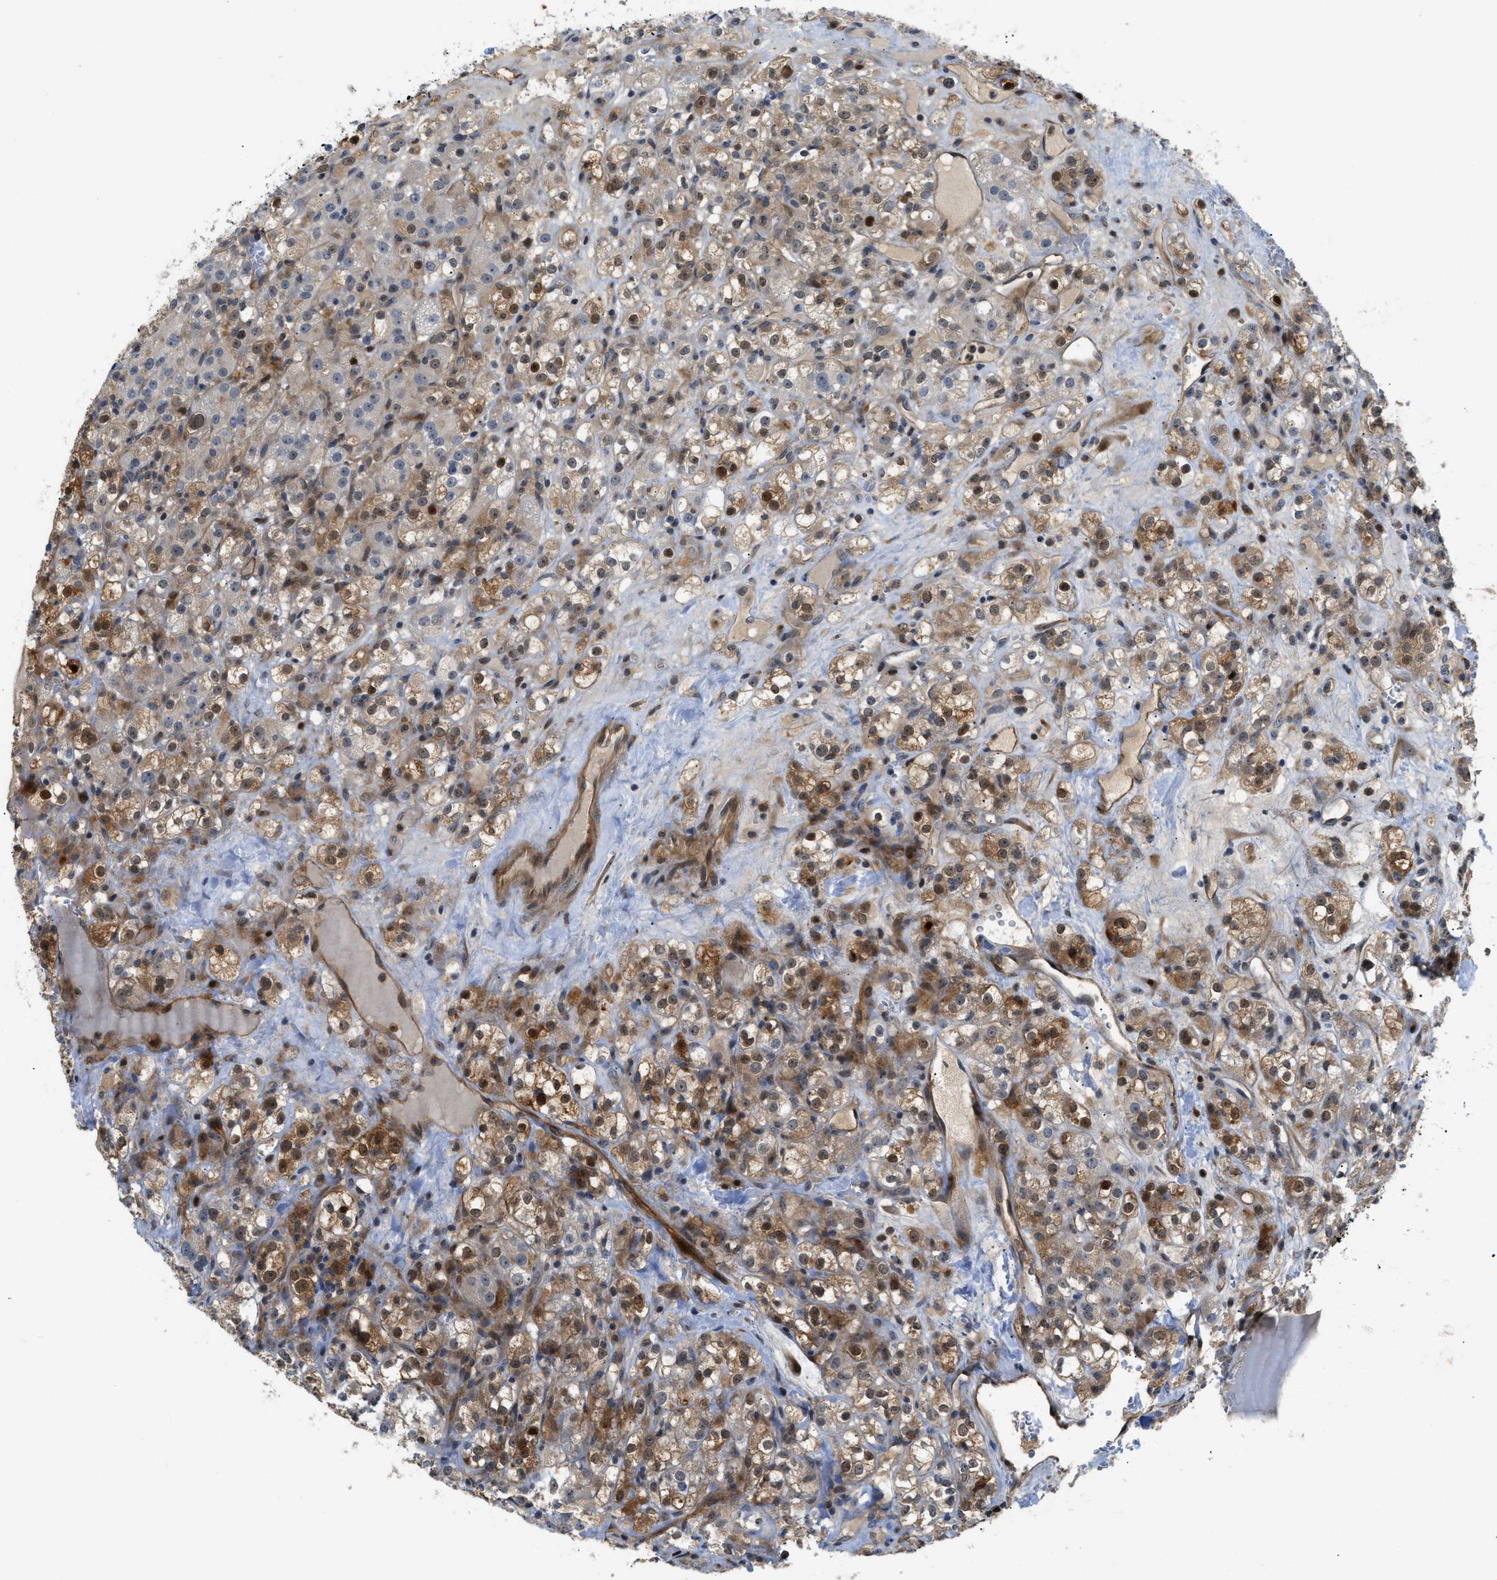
{"staining": {"intensity": "moderate", "quantity": "<25%", "location": "cytoplasmic/membranous"}, "tissue": "renal cancer", "cell_type": "Tumor cells", "image_type": "cancer", "snomed": [{"axis": "morphology", "description": "Normal tissue, NOS"}, {"axis": "morphology", "description": "Adenocarcinoma, NOS"}, {"axis": "topography", "description": "Kidney"}], "caption": "A high-resolution micrograph shows immunohistochemistry staining of renal cancer (adenocarcinoma), which reveals moderate cytoplasmic/membranous staining in about <25% of tumor cells.", "gene": "TRAK2", "patient": {"sex": "male", "age": 61}}